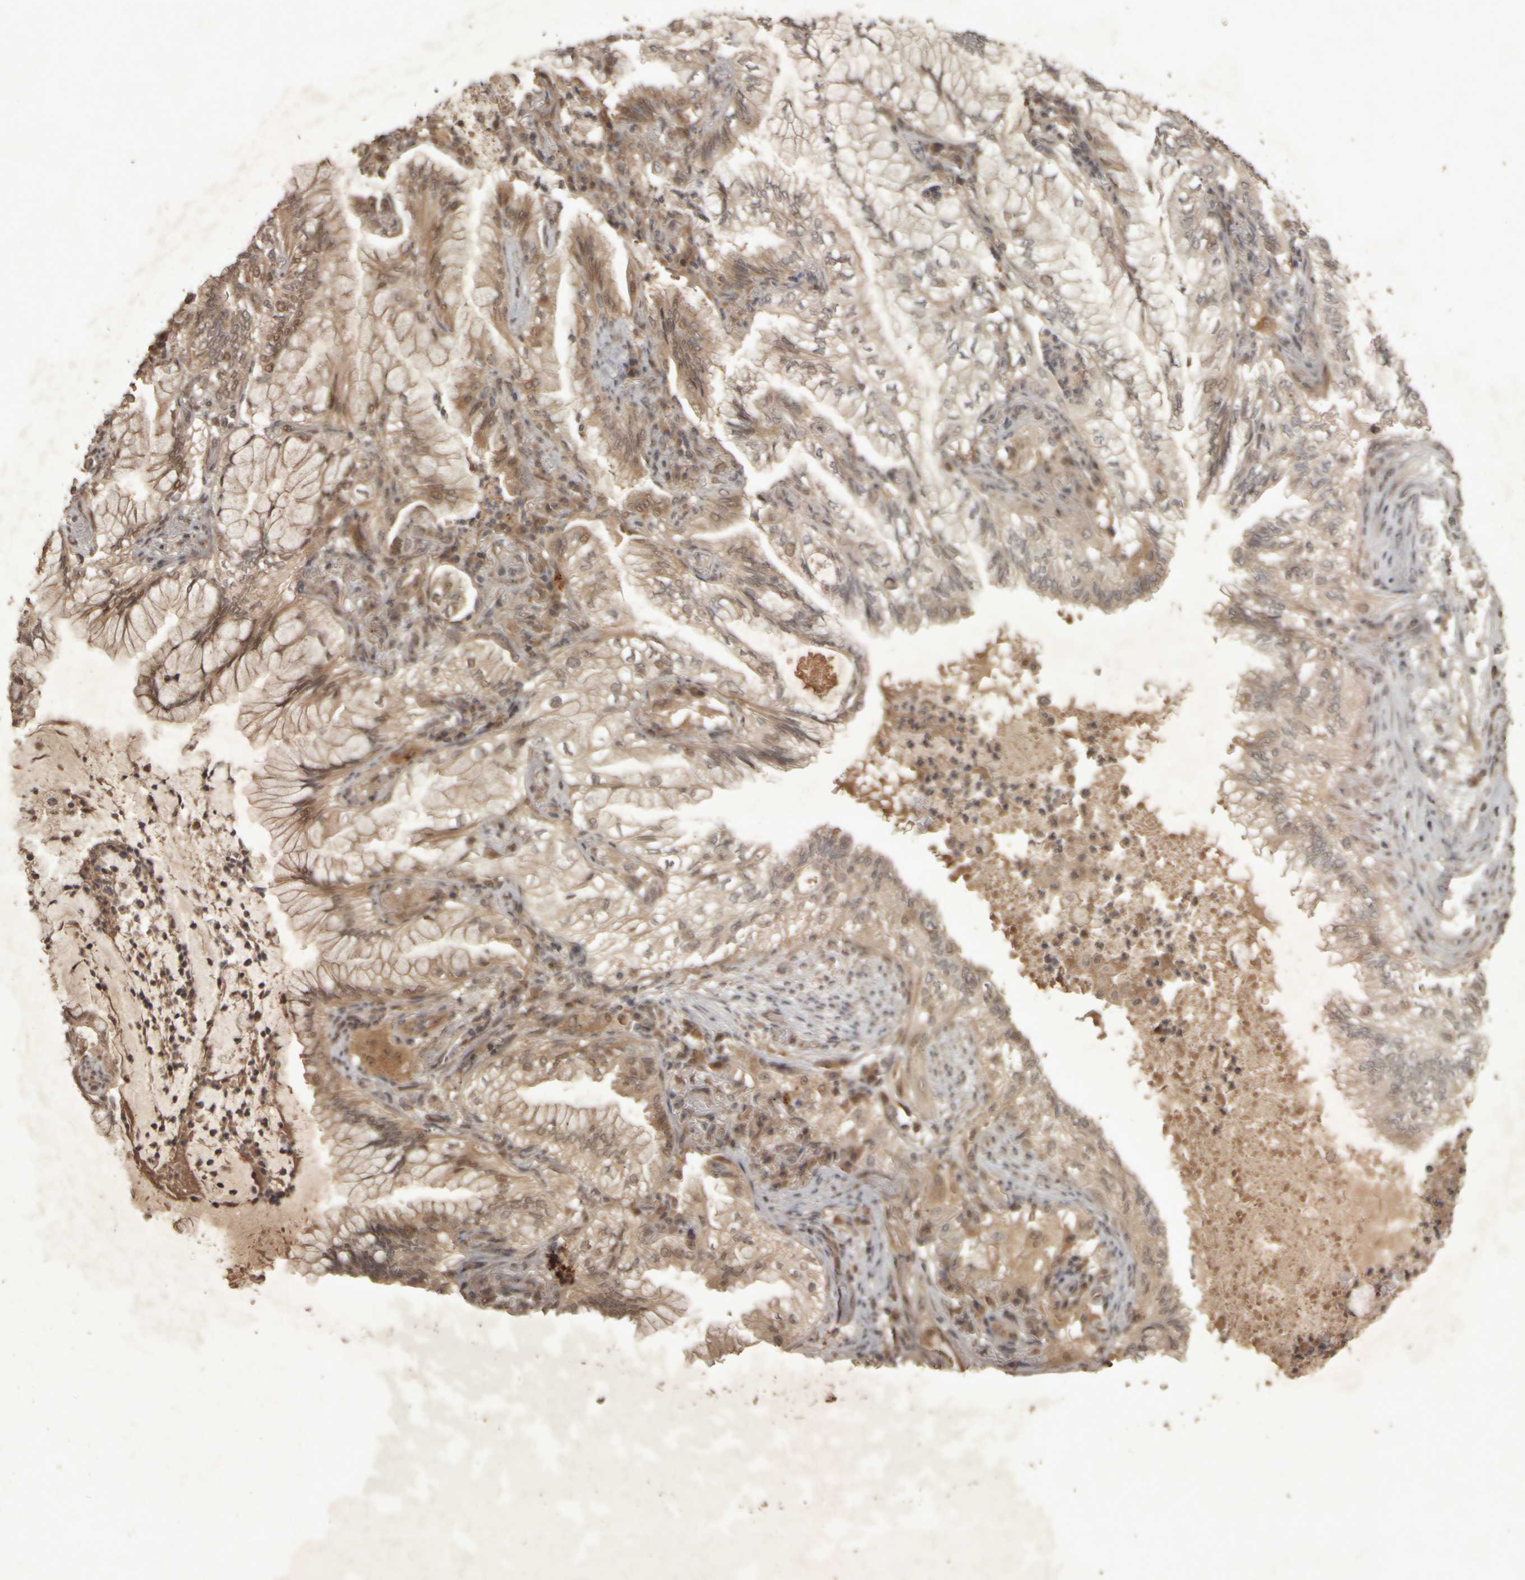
{"staining": {"intensity": "moderate", "quantity": ">75%", "location": "cytoplasmic/membranous,nuclear"}, "tissue": "lung cancer", "cell_type": "Tumor cells", "image_type": "cancer", "snomed": [{"axis": "morphology", "description": "Adenocarcinoma, NOS"}, {"axis": "topography", "description": "Lung"}], "caption": "A photomicrograph of adenocarcinoma (lung) stained for a protein displays moderate cytoplasmic/membranous and nuclear brown staining in tumor cells. Immunohistochemistry stains the protein in brown and the nuclei are stained blue.", "gene": "ACO1", "patient": {"sex": "female", "age": 70}}